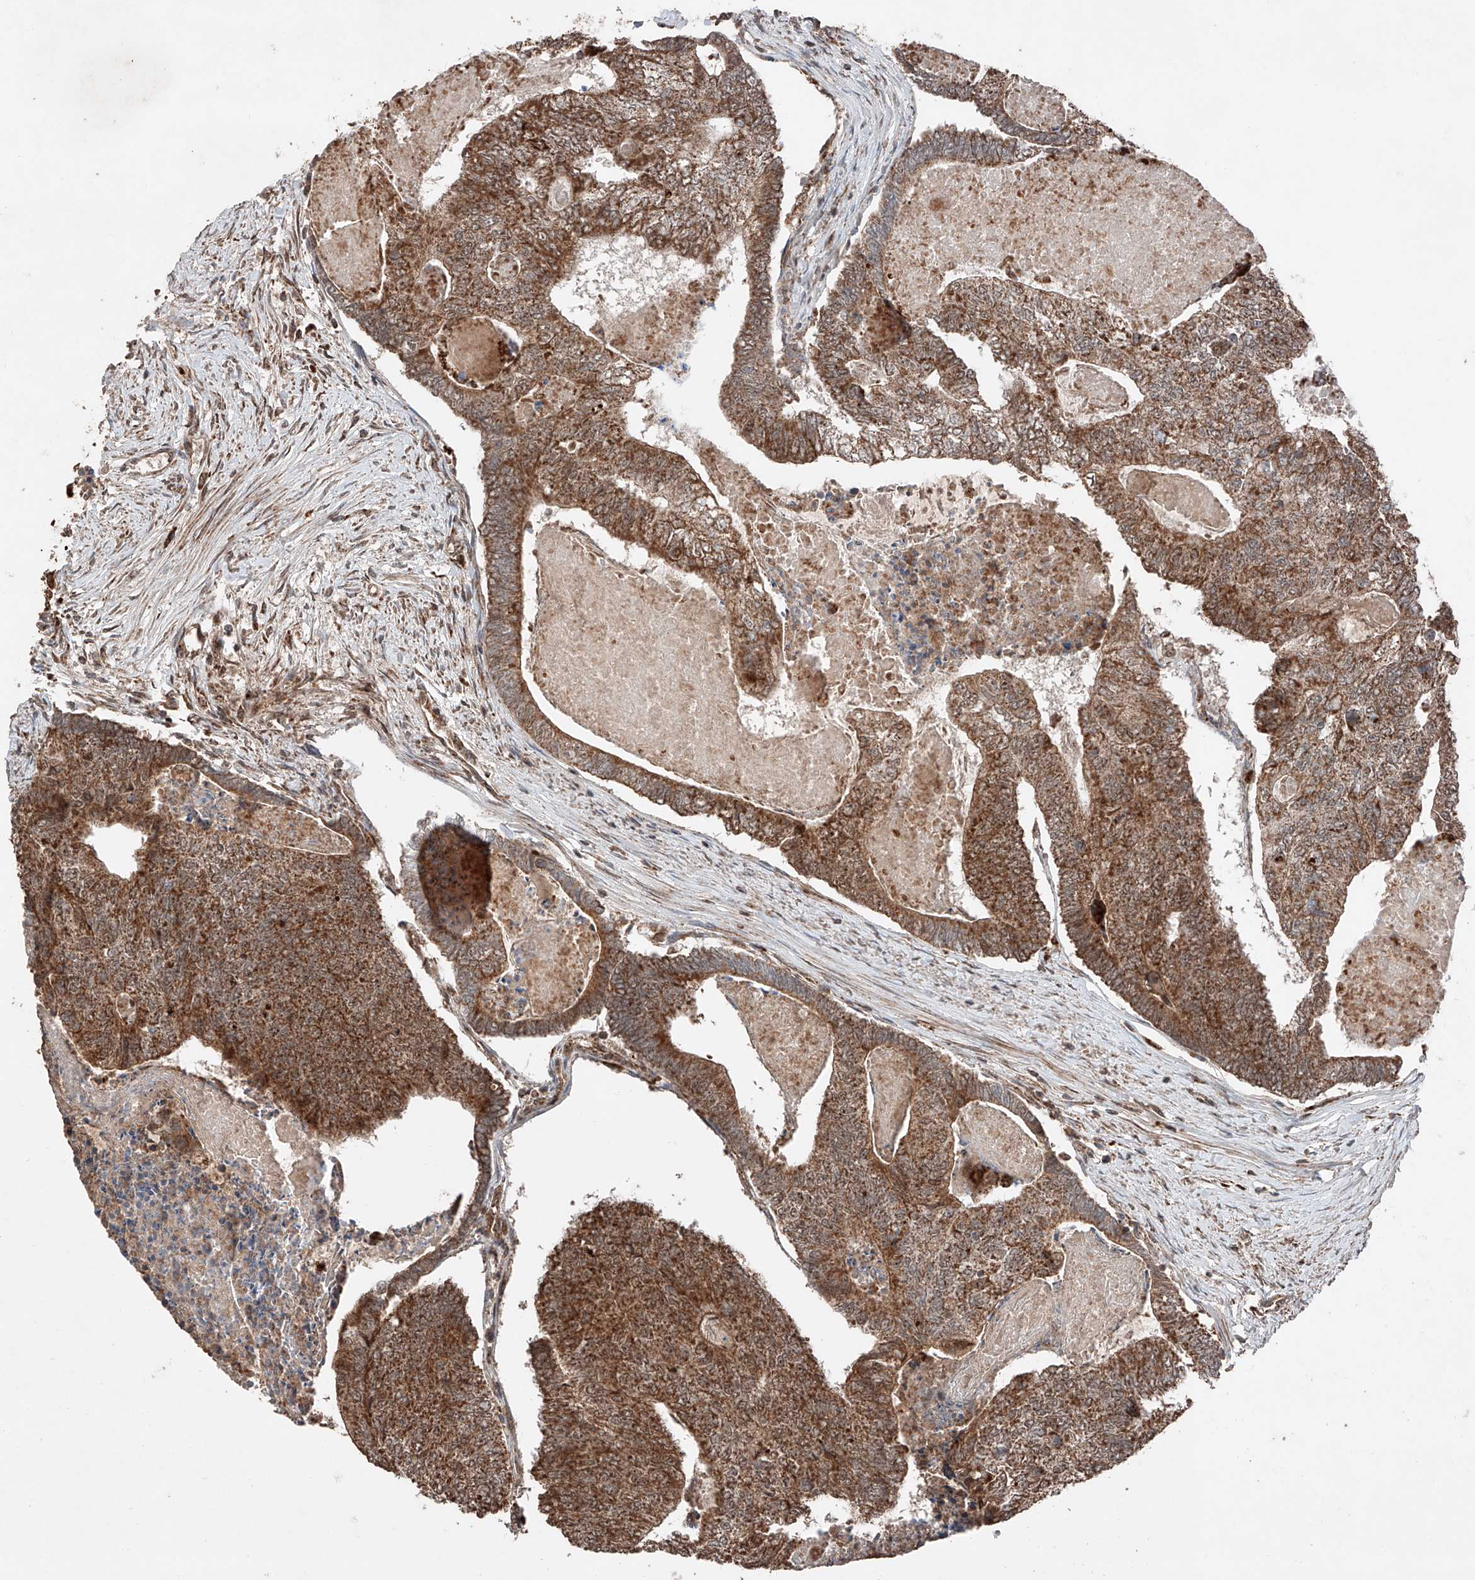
{"staining": {"intensity": "strong", "quantity": ">75%", "location": "cytoplasmic/membranous"}, "tissue": "colorectal cancer", "cell_type": "Tumor cells", "image_type": "cancer", "snomed": [{"axis": "morphology", "description": "Adenocarcinoma, NOS"}, {"axis": "topography", "description": "Colon"}], "caption": "Strong cytoplasmic/membranous protein staining is present in approximately >75% of tumor cells in colorectal cancer.", "gene": "ZSCAN29", "patient": {"sex": "female", "age": 67}}